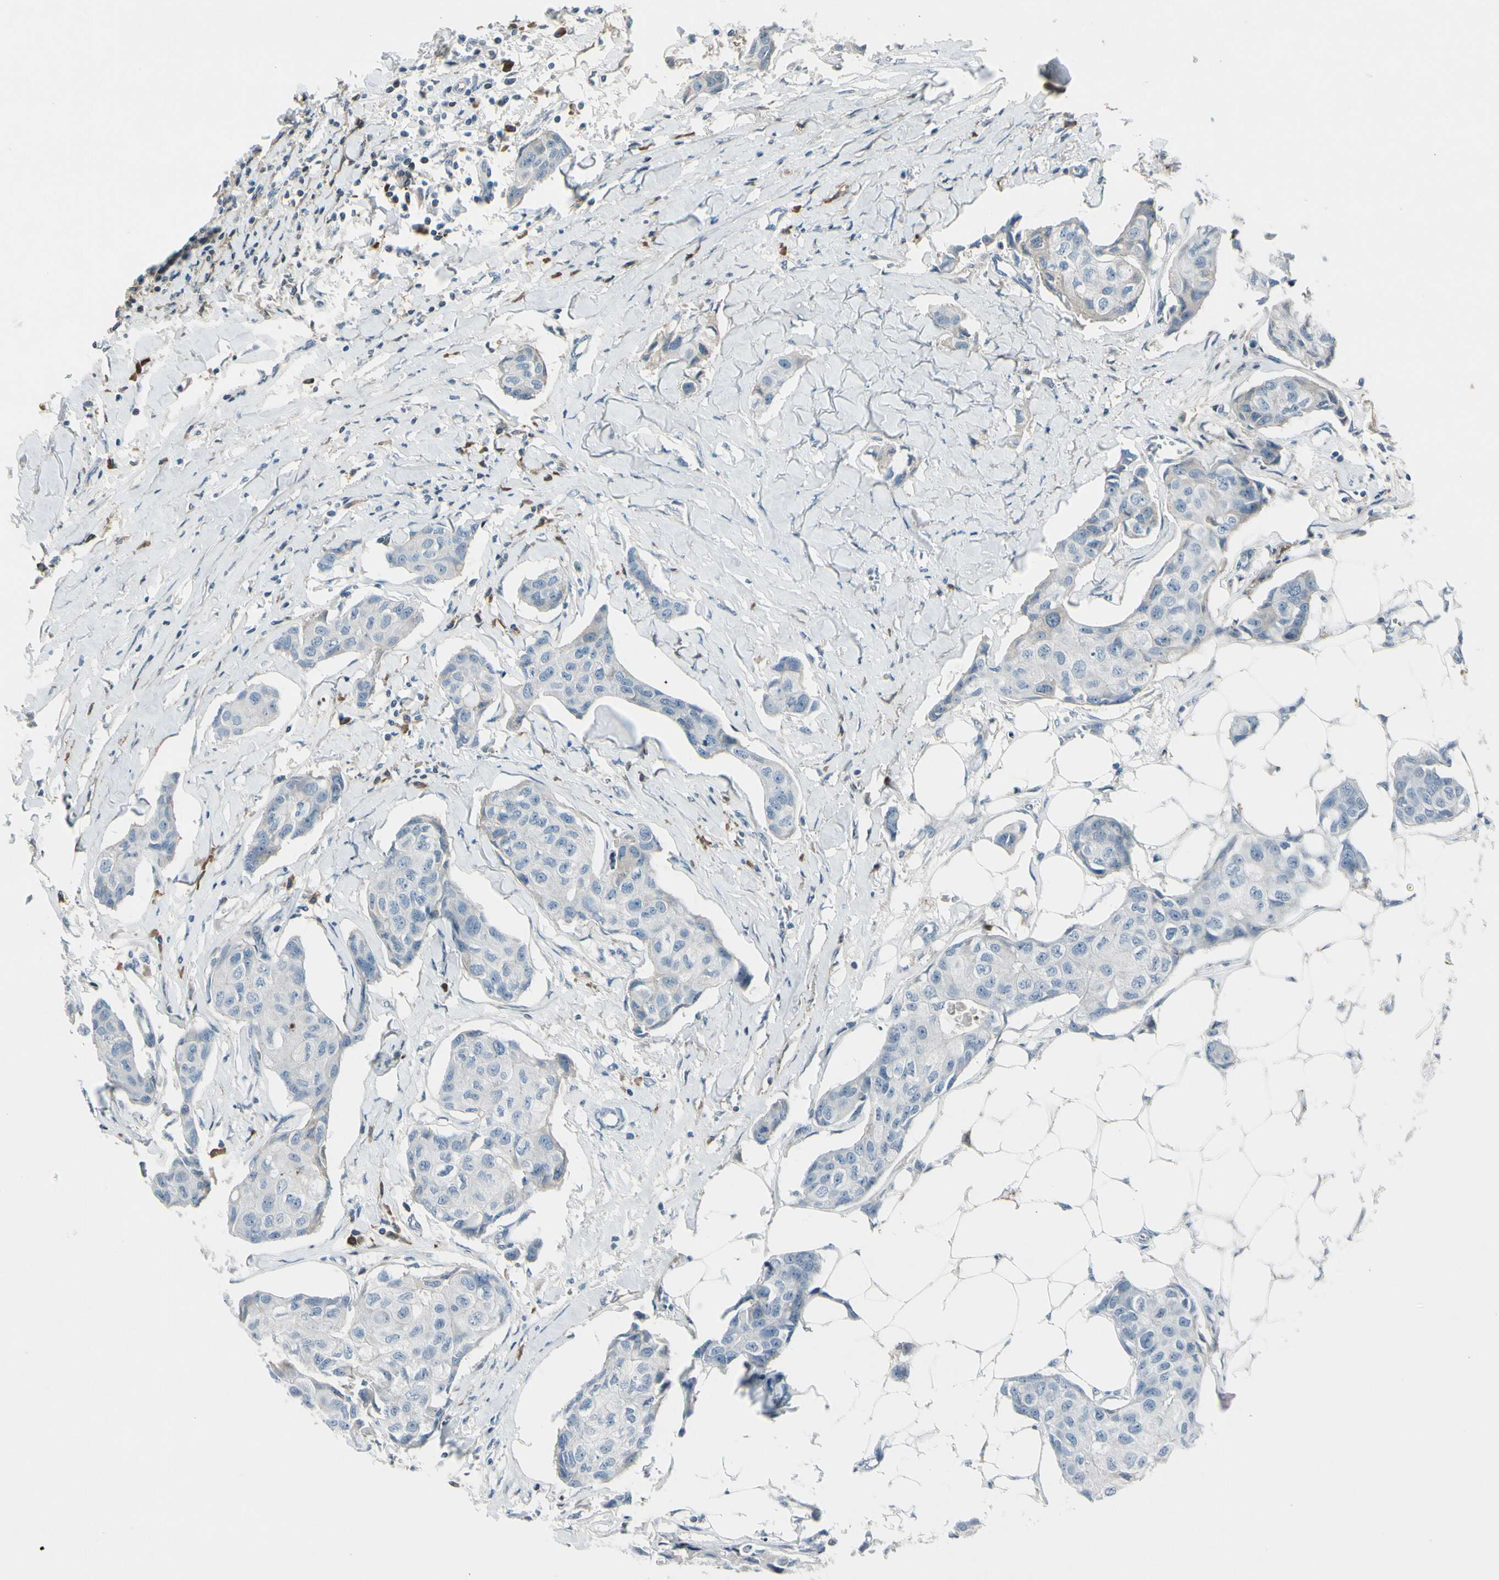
{"staining": {"intensity": "negative", "quantity": "none", "location": "none"}, "tissue": "breast cancer", "cell_type": "Tumor cells", "image_type": "cancer", "snomed": [{"axis": "morphology", "description": "Duct carcinoma"}, {"axis": "topography", "description": "Breast"}], "caption": "Human breast invasive ductal carcinoma stained for a protein using immunohistochemistry (IHC) displays no positivity in tumor cells.", "gene": "PDPN", "patient": {"sex": "female", "age": 80}}